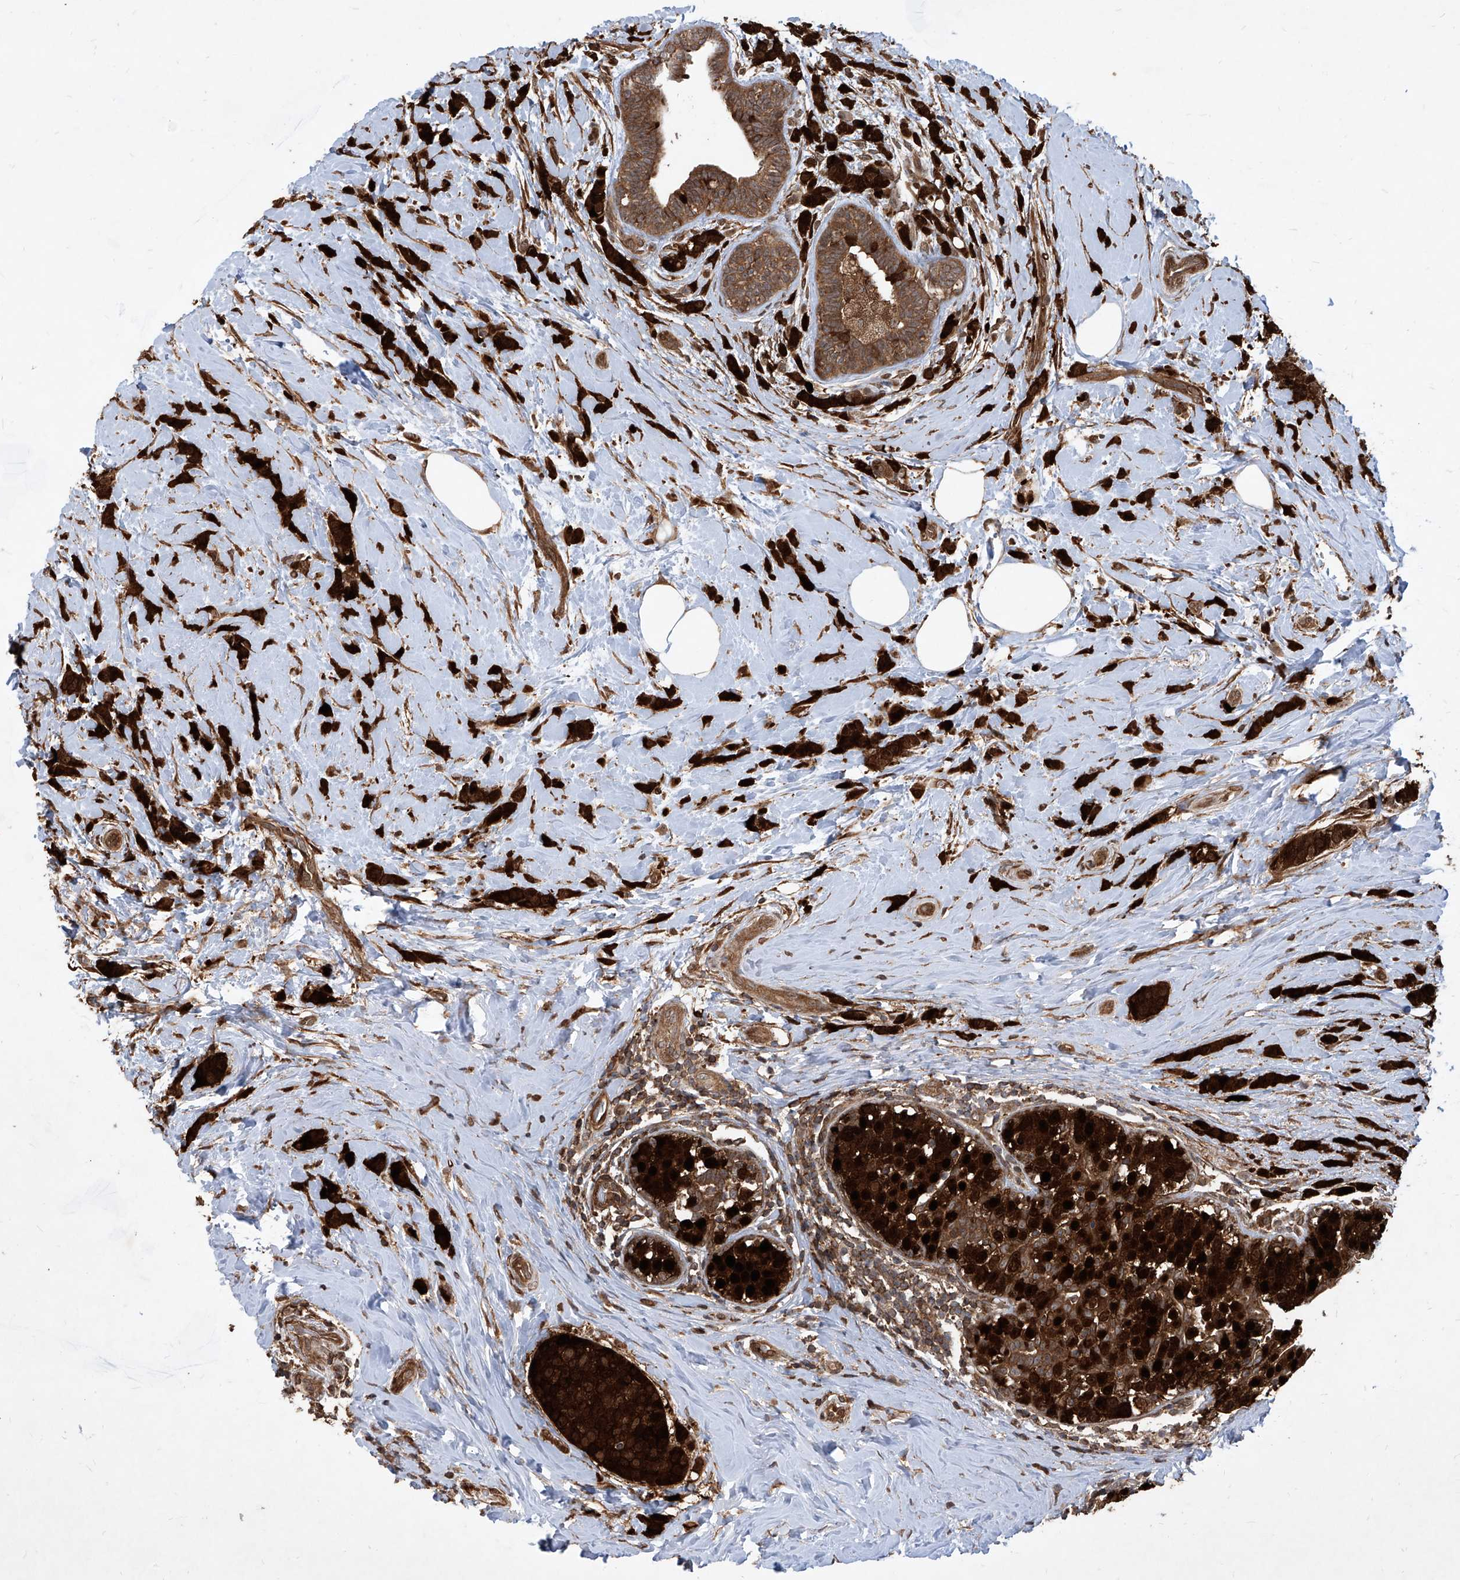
{"staining": {"intensity": "strong", "quantity": ">75%", "location": "cytoplasmic/membranous,nuclear"}, "tissue": "breast cancer", "cell_type": "Tumor cells", "image_type": "cancer", "snomed": [{"axis": "morphology", "description": "Lobular carcinoma, in situ"}, {"axis": "morphology", "description": "Lobular carcinoma"}, {"axis": "topography", "description": "Breast"}], "caption": "DAB immunohistochemical staining of human lobular carcinoma (breast) displays strong cytoplasmic/membranous and nuclear protein staining in about >75% of tumor cells.", "gene": "MAGED2", "patient": {"sex": "female", "age": 41}}